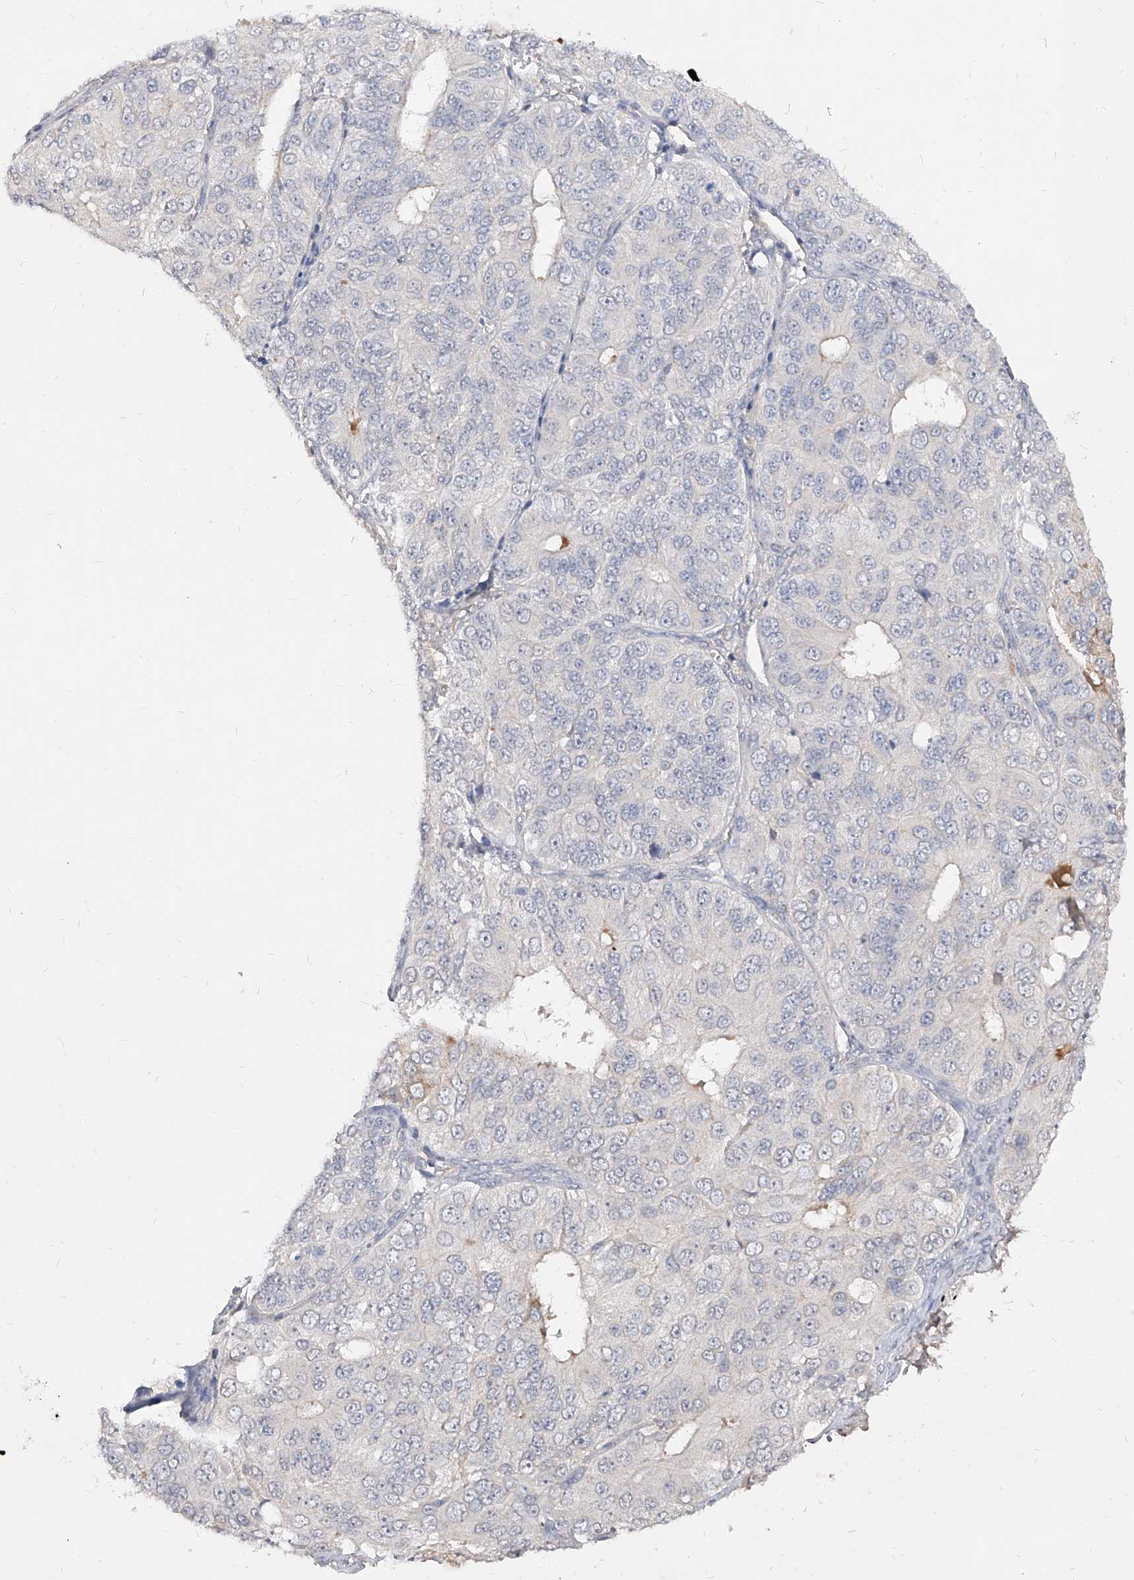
{"staining": {"intensity": "negative", "quantity": "none", "location": "none"}, "tissue": "ovarian cancer", "cell_type": "Tumor cells", "image_type": "cancer", "snomed": [{"axis": "morphology", "description": "Carcinoma, endometroid"}, {"axis": "topography", "description": "Ovary"}], "caption": "High magnification brightfield microscopy of ovarian endometroid carcinoma stained with DAB (3,3'-diaminobenzidine) (brown) and counterstained with hematoxylin (blue): tumor cells show no significant positivity.", "gene": "C4A", "patient": {"sex": "female", "age": 51}}